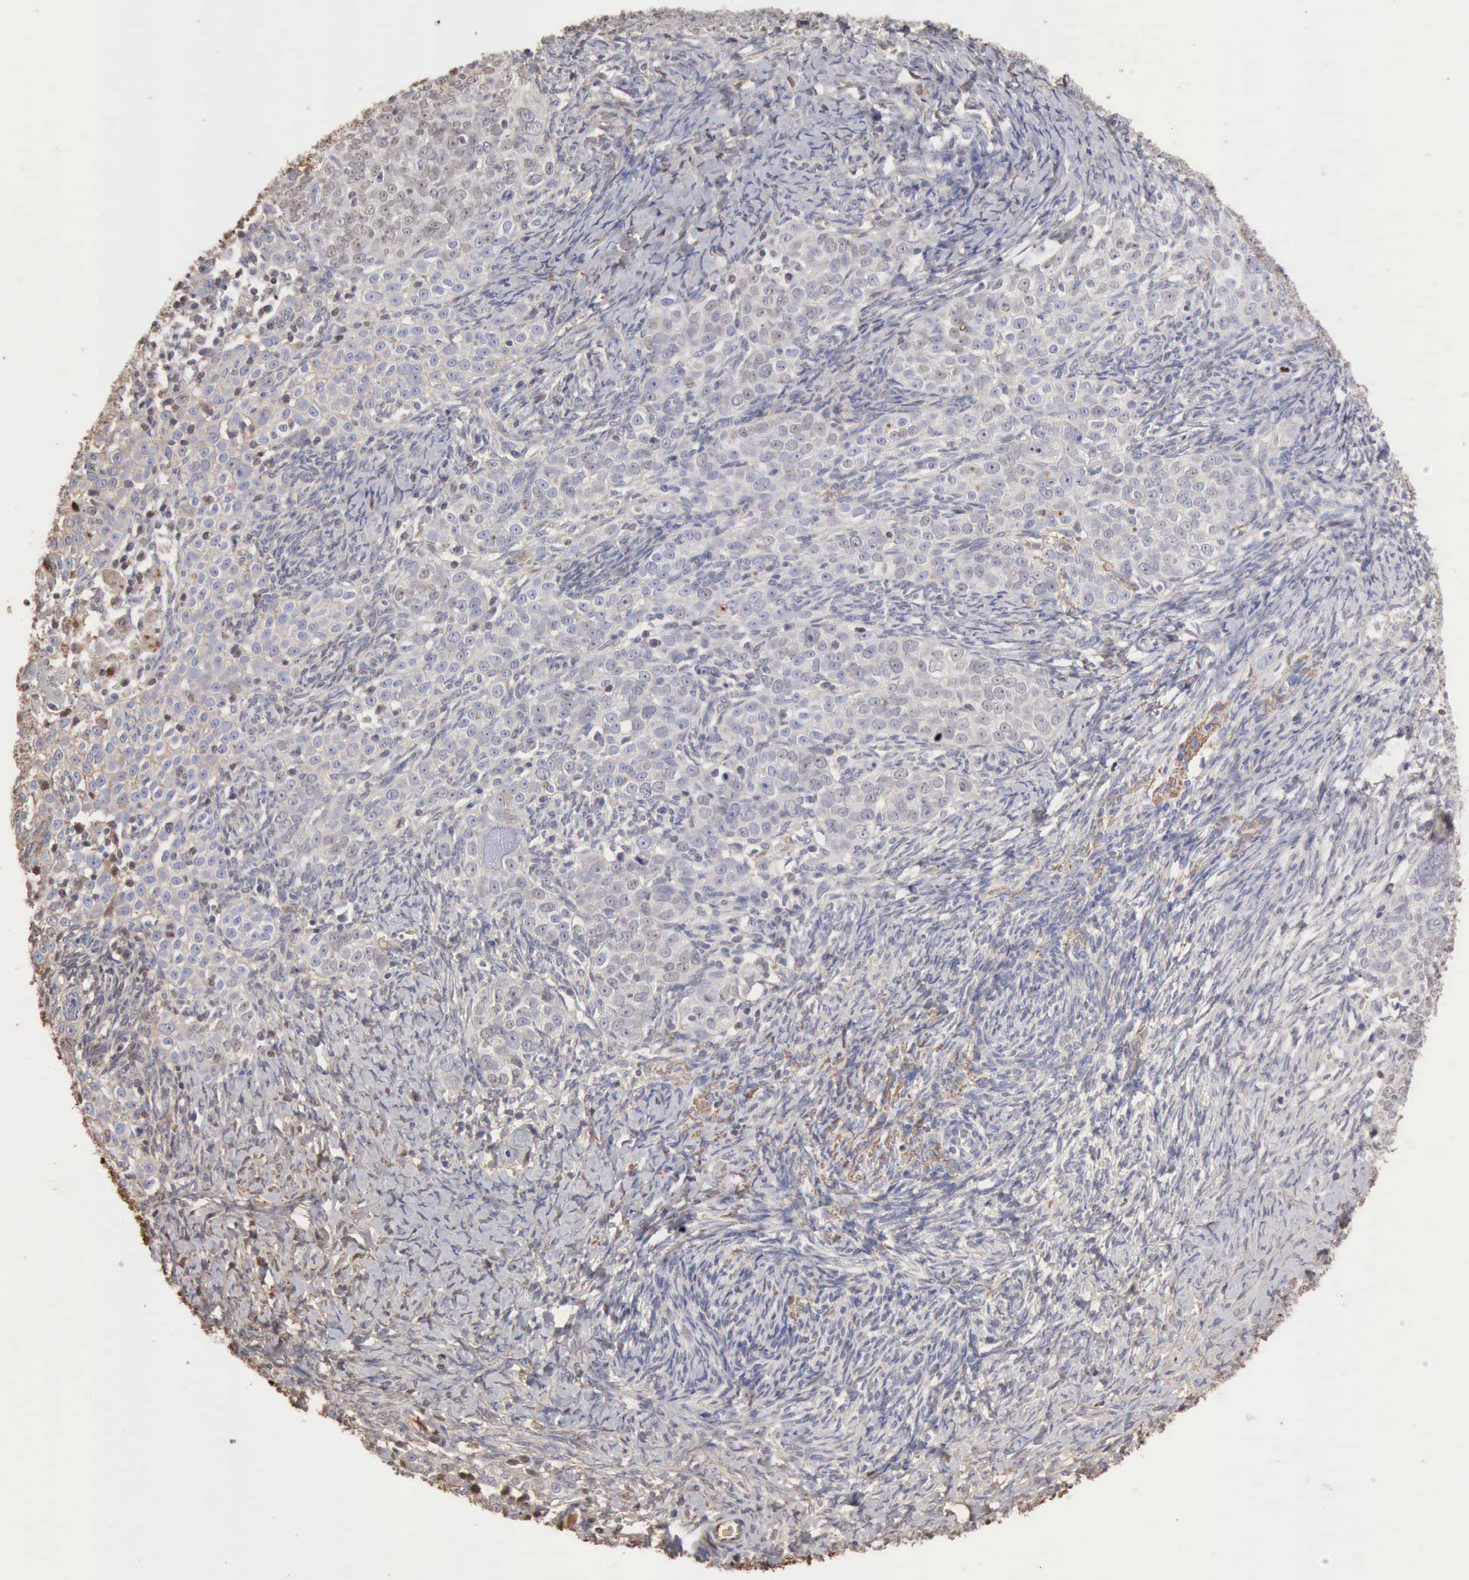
{"staining": {"intensity": "negative", "quantity": "none", "location": "none"}, "tissue": "ovarian cancer", "cell_type": "Tumor cells", "image_type": "cancer", "snomed": [{"axis": "morphology", "description": "Normal tissue, NOS"}, {"axis": "morphology", "description": "Cystadenocarcinoma, serous, NOS"}, {"axis": "topography", "description": "Ovary"}], "caption": "An image of serous cystadenocarcinoma (ovarian) stained for a protein demonstrates no brown staining in tumor cells.", "gene": "SERPINA1", "patient": {"sex": "female", "age": 62}}